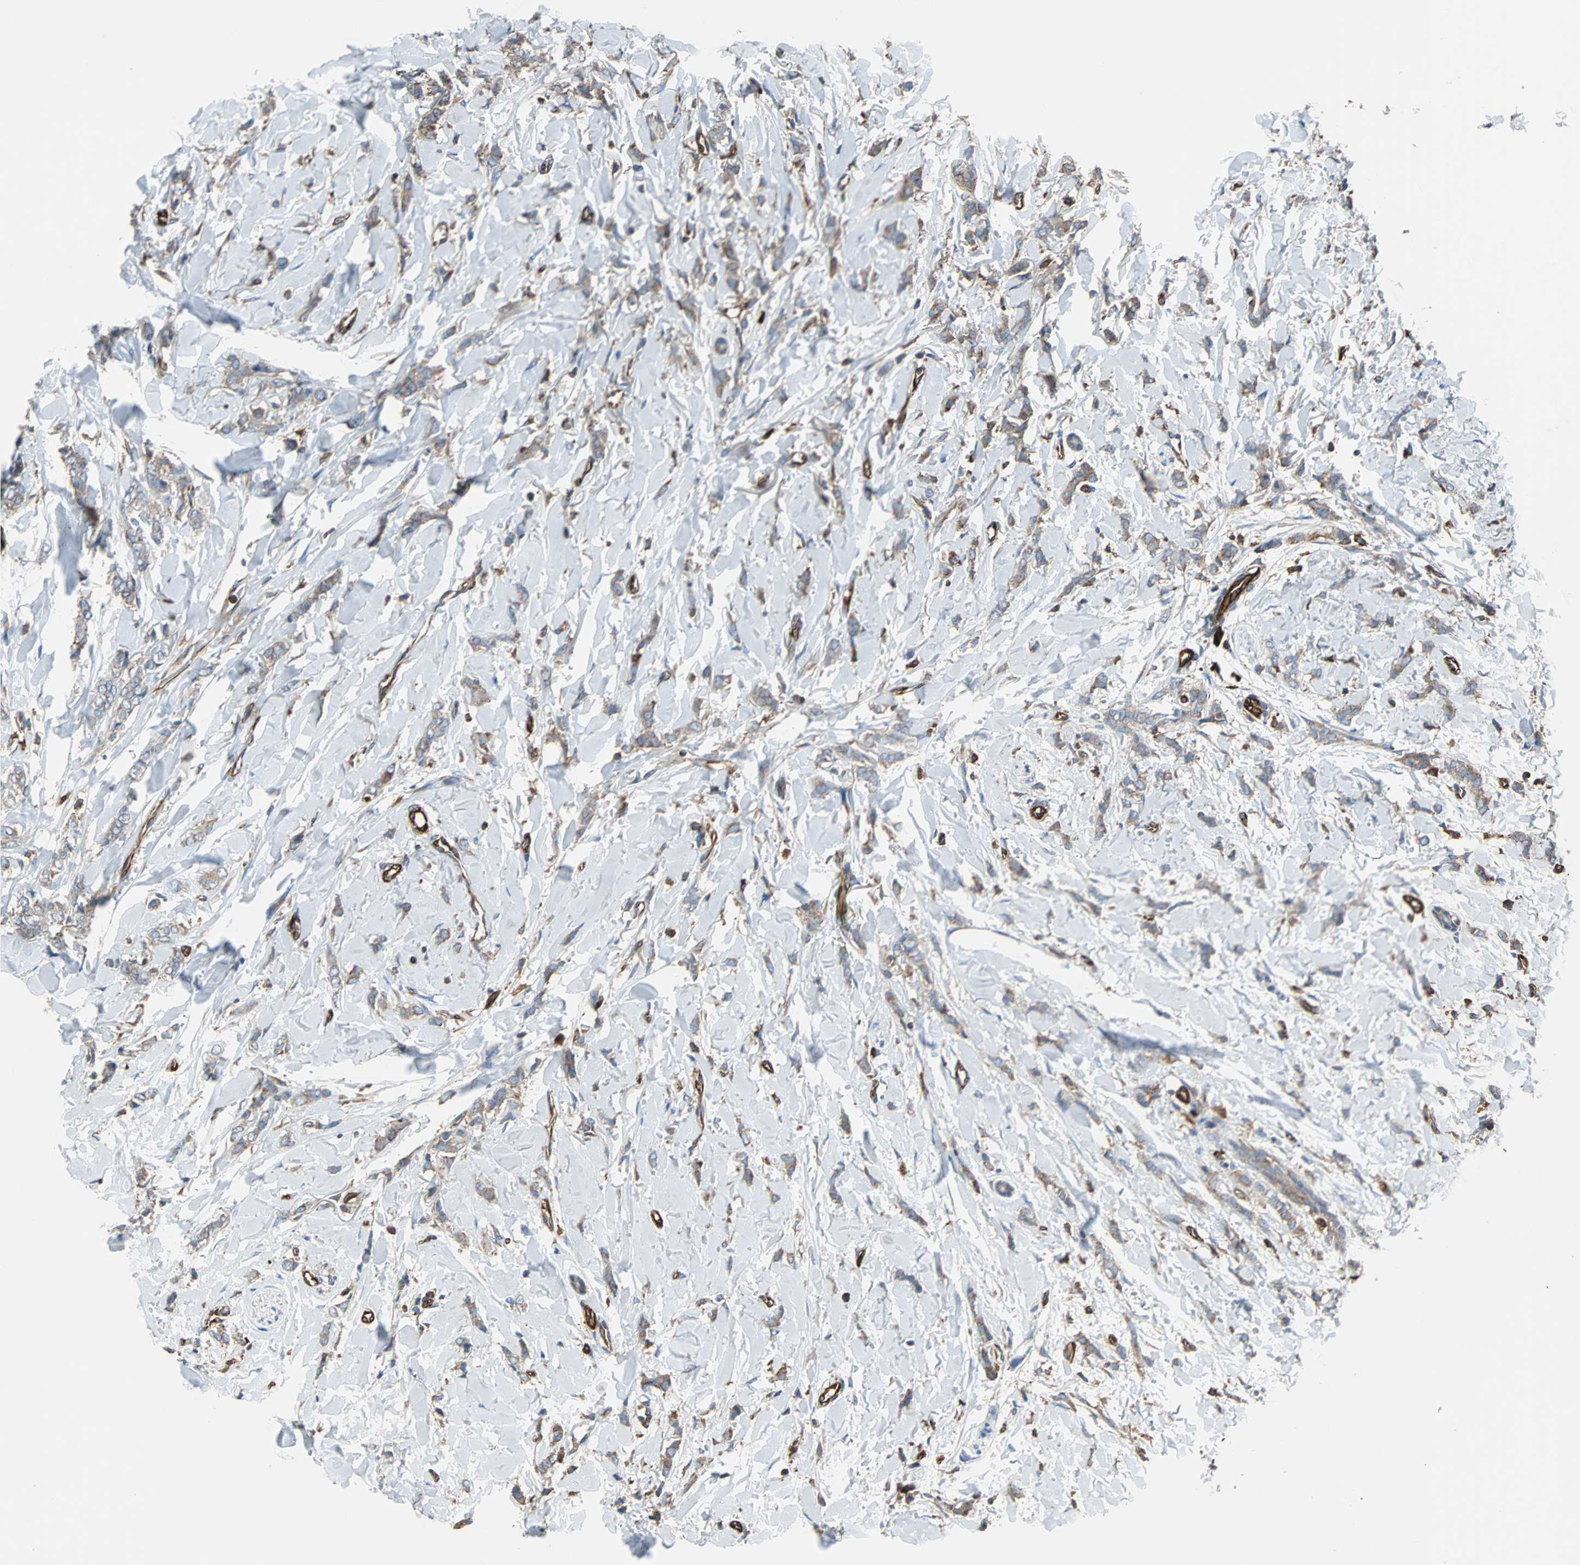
{"staining": {"intensity": "weak", "quantity": "25%-75%", "location": "cytoplasmic/membranous"}, "tissue": "breast cancer", "cell_type": "Tumor cells", "image_type": "cancer", "snomed": [{"axis": "morphology", "description": "Lobular carcinoma"}, {"axis": "topography", "description": "Skin"}, {"axis": "topography", "description": "Breast"}], "caption": "Immunohistochemistry (IHC) photomicrograph of breast lobular carcinoma stained for a protein (brown), which reveals low levels of weak cytoplasmic/membranous positivity in approximately 25%-75% of tumor cells.", "gene": "PLCG2", "patient": {"sex": "female", "age": 46}}